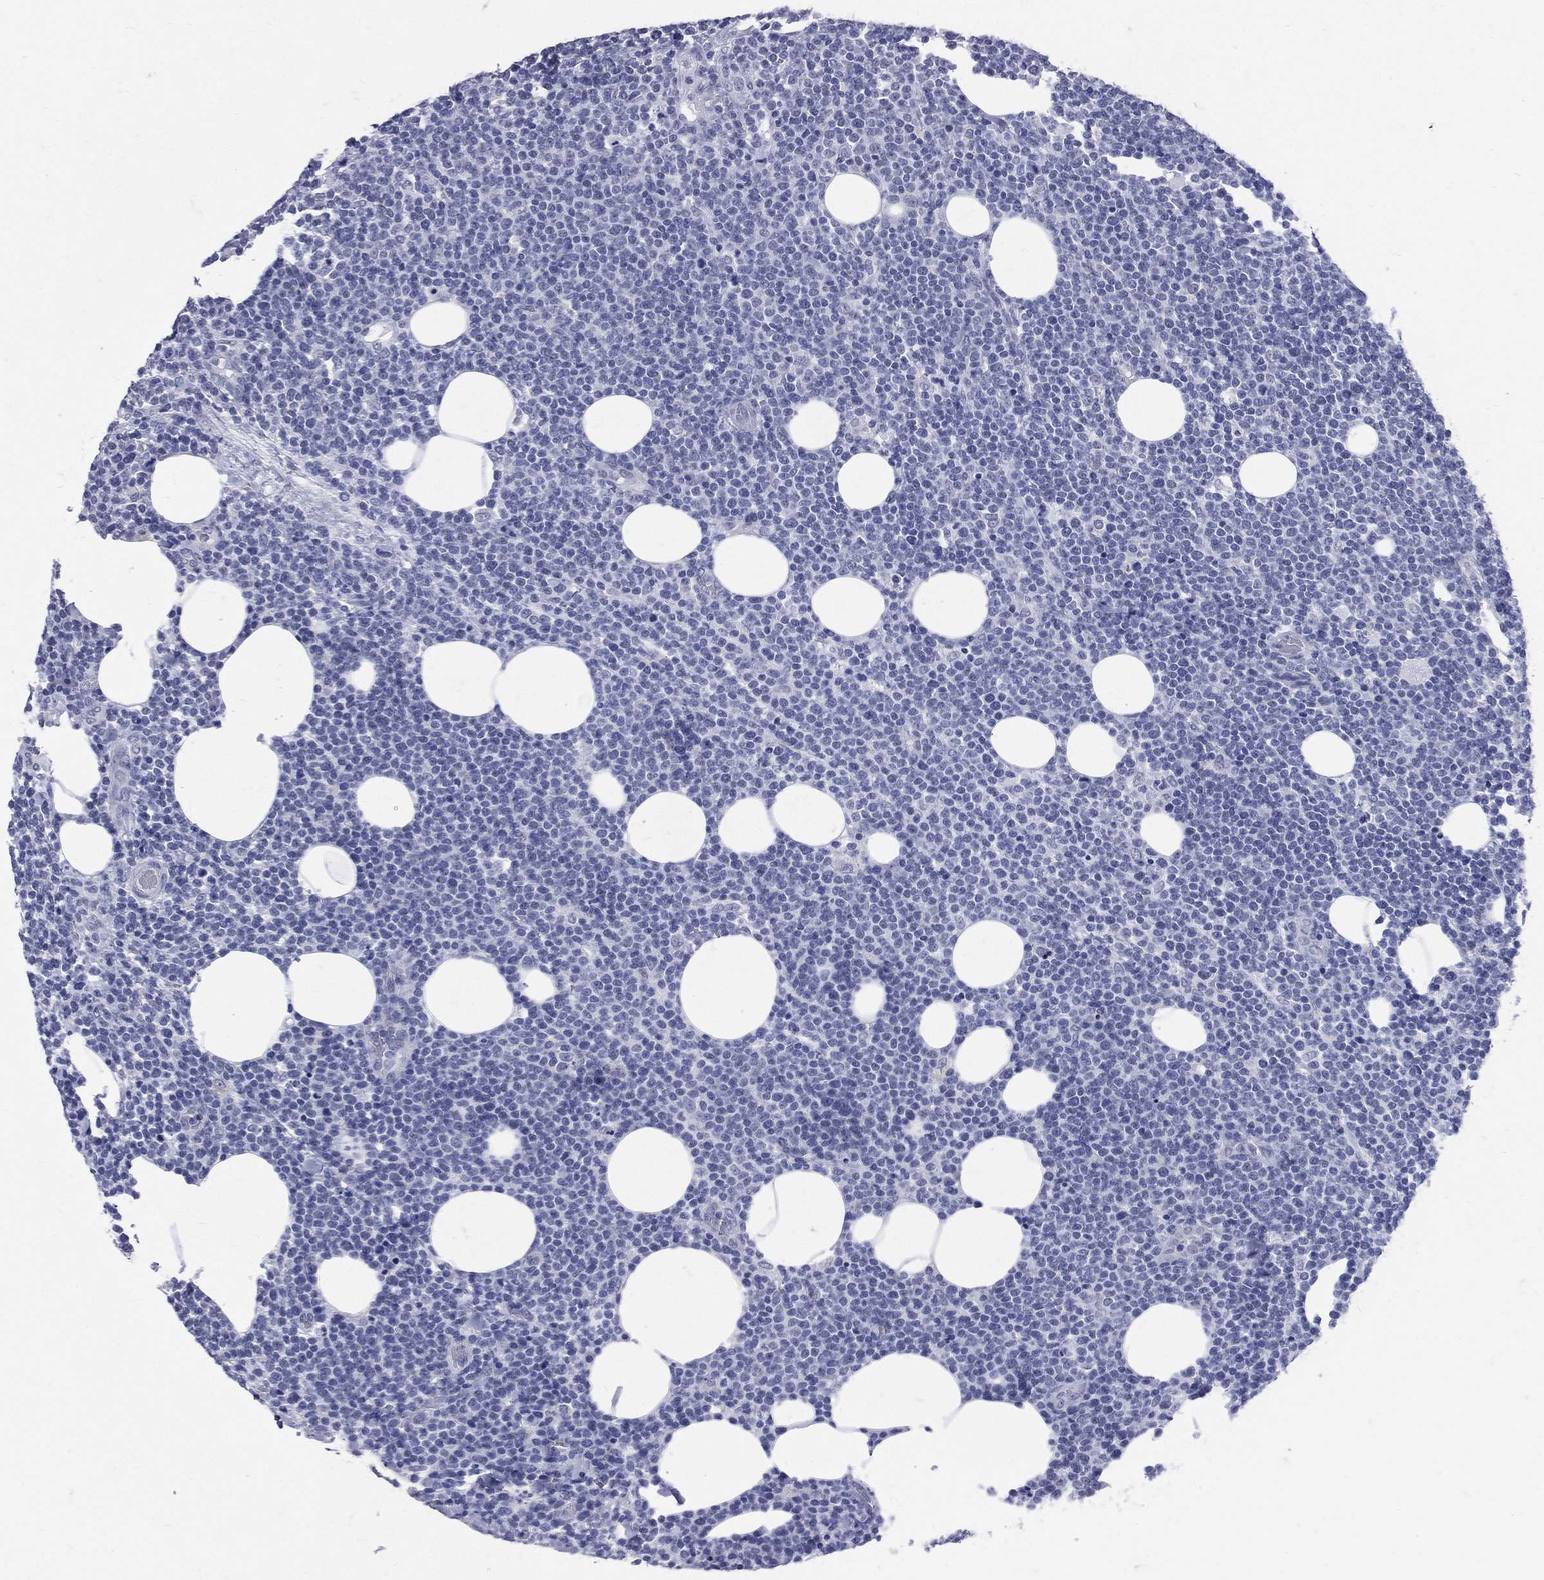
{"staining": {"intensity": "negative", "quantity": "none", "location": "none"}, "tissue": "lymphoma", "cell_type": "Tumor cells", "image_type": "cancer", "snomed": [{"axis": "morphology", "description": "Malignant lymphoma, non-Hodgkin's type, High grade"}, {"axis": "topography", "description": "Lymph node"}], "caption": "High power microscopy image of an immunohistochemistry (IHC) image of malignant lymphoma, non-Hodgkin's type (high-grade), revealing no significant expression in tumor cells.", "gene": "MLLT10", "patient": {"sex": "male", "age": 61}}